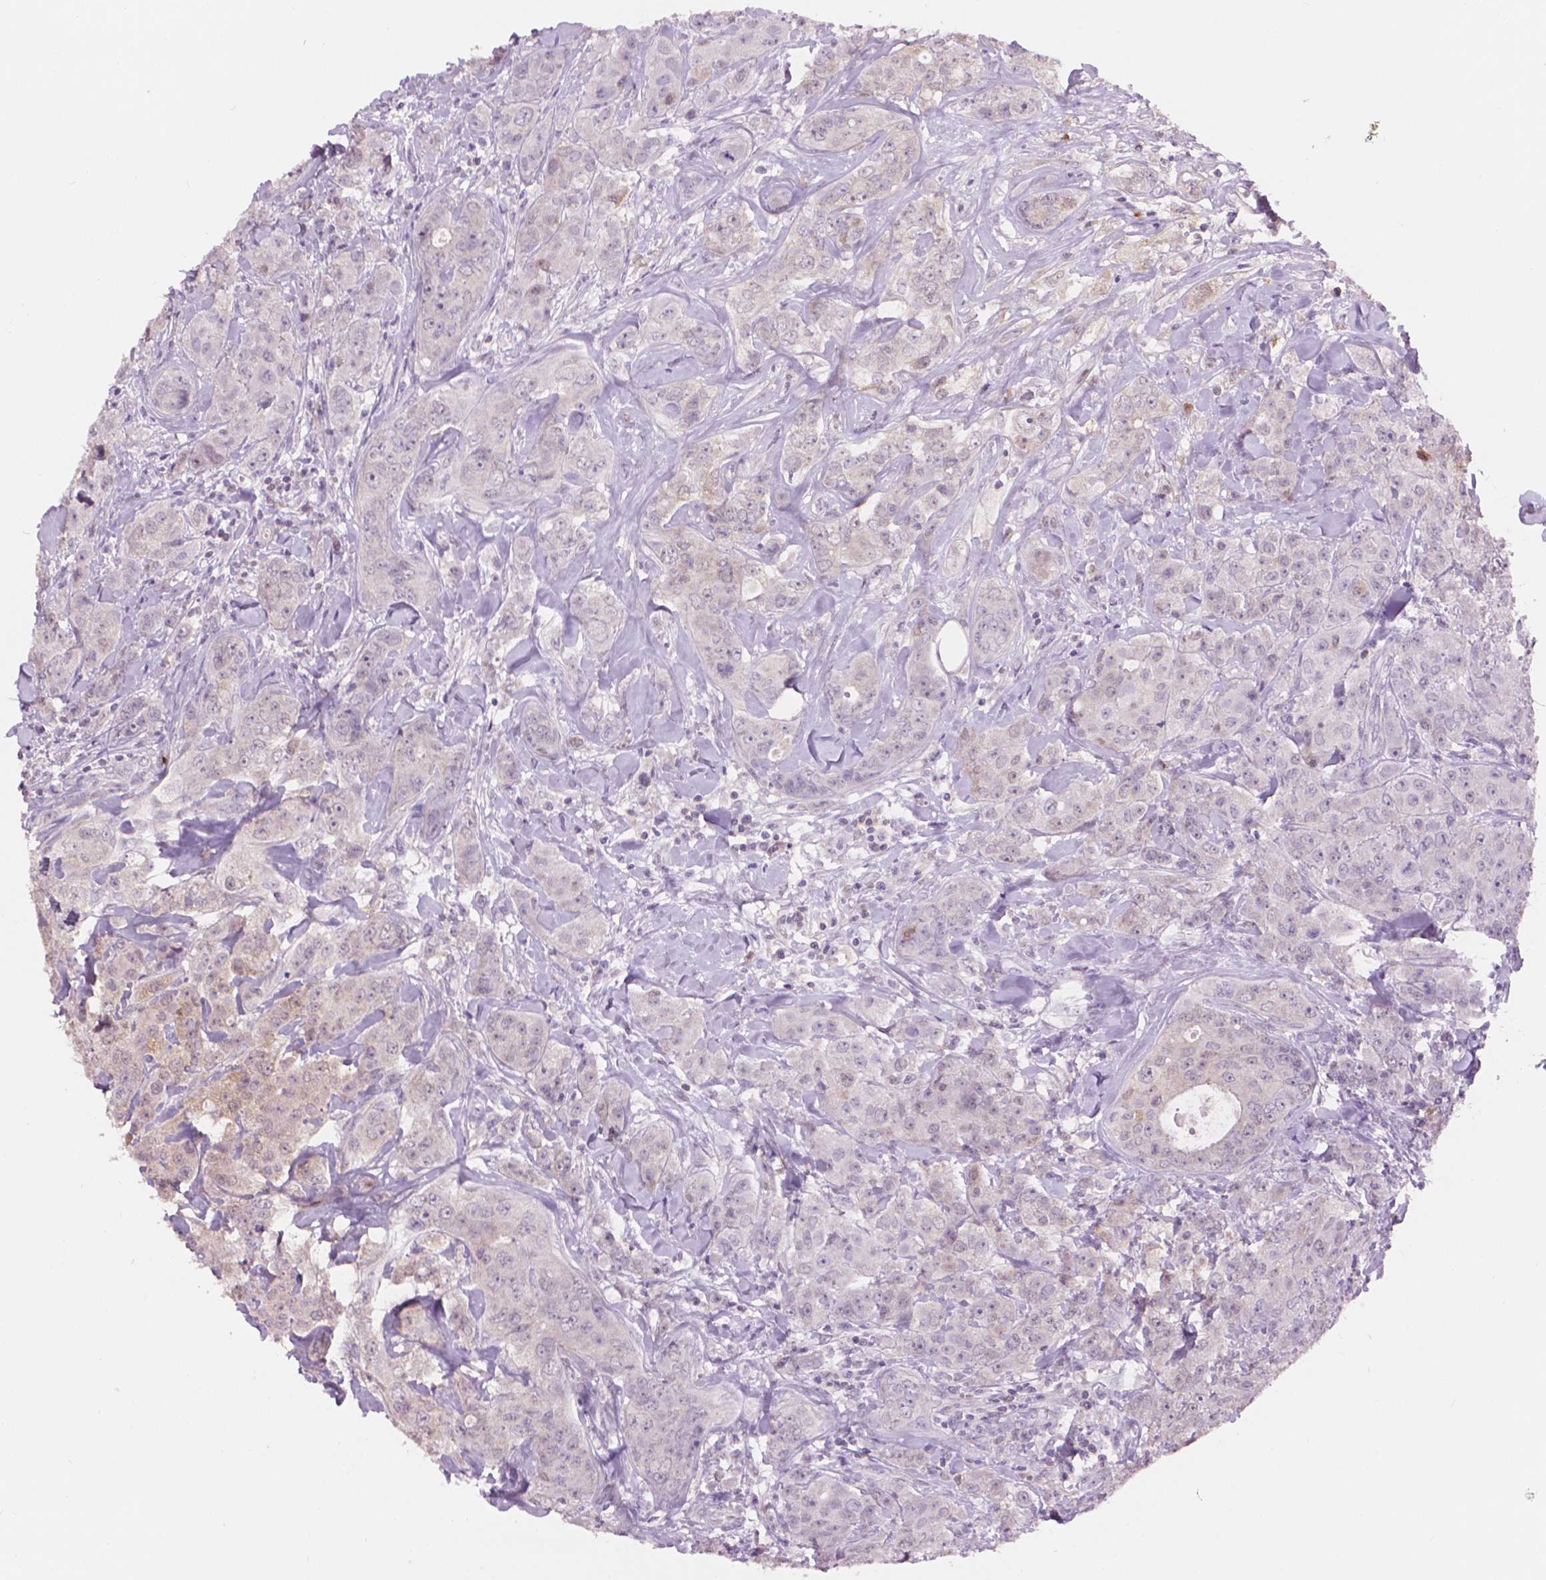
{"staining": {"intensity": "negative", "quantity": "none", "location": "none"}, "tissue": "breast cancer", "cell_type": "Tumor cells", "image_type": "cancer", "snomed": [{"axis": "morphology", "description": "Duct carcinoma"}, {"axis": "topography", "description": "Breast"}], "caption": "DAB (3,3'-diaminobenzidine) immunohistochemical staining of human breast cancer demonstrates no significant staining in tumor cells.", "gene": "ENO2", "patient": {"sex": "female", "age": 43}}